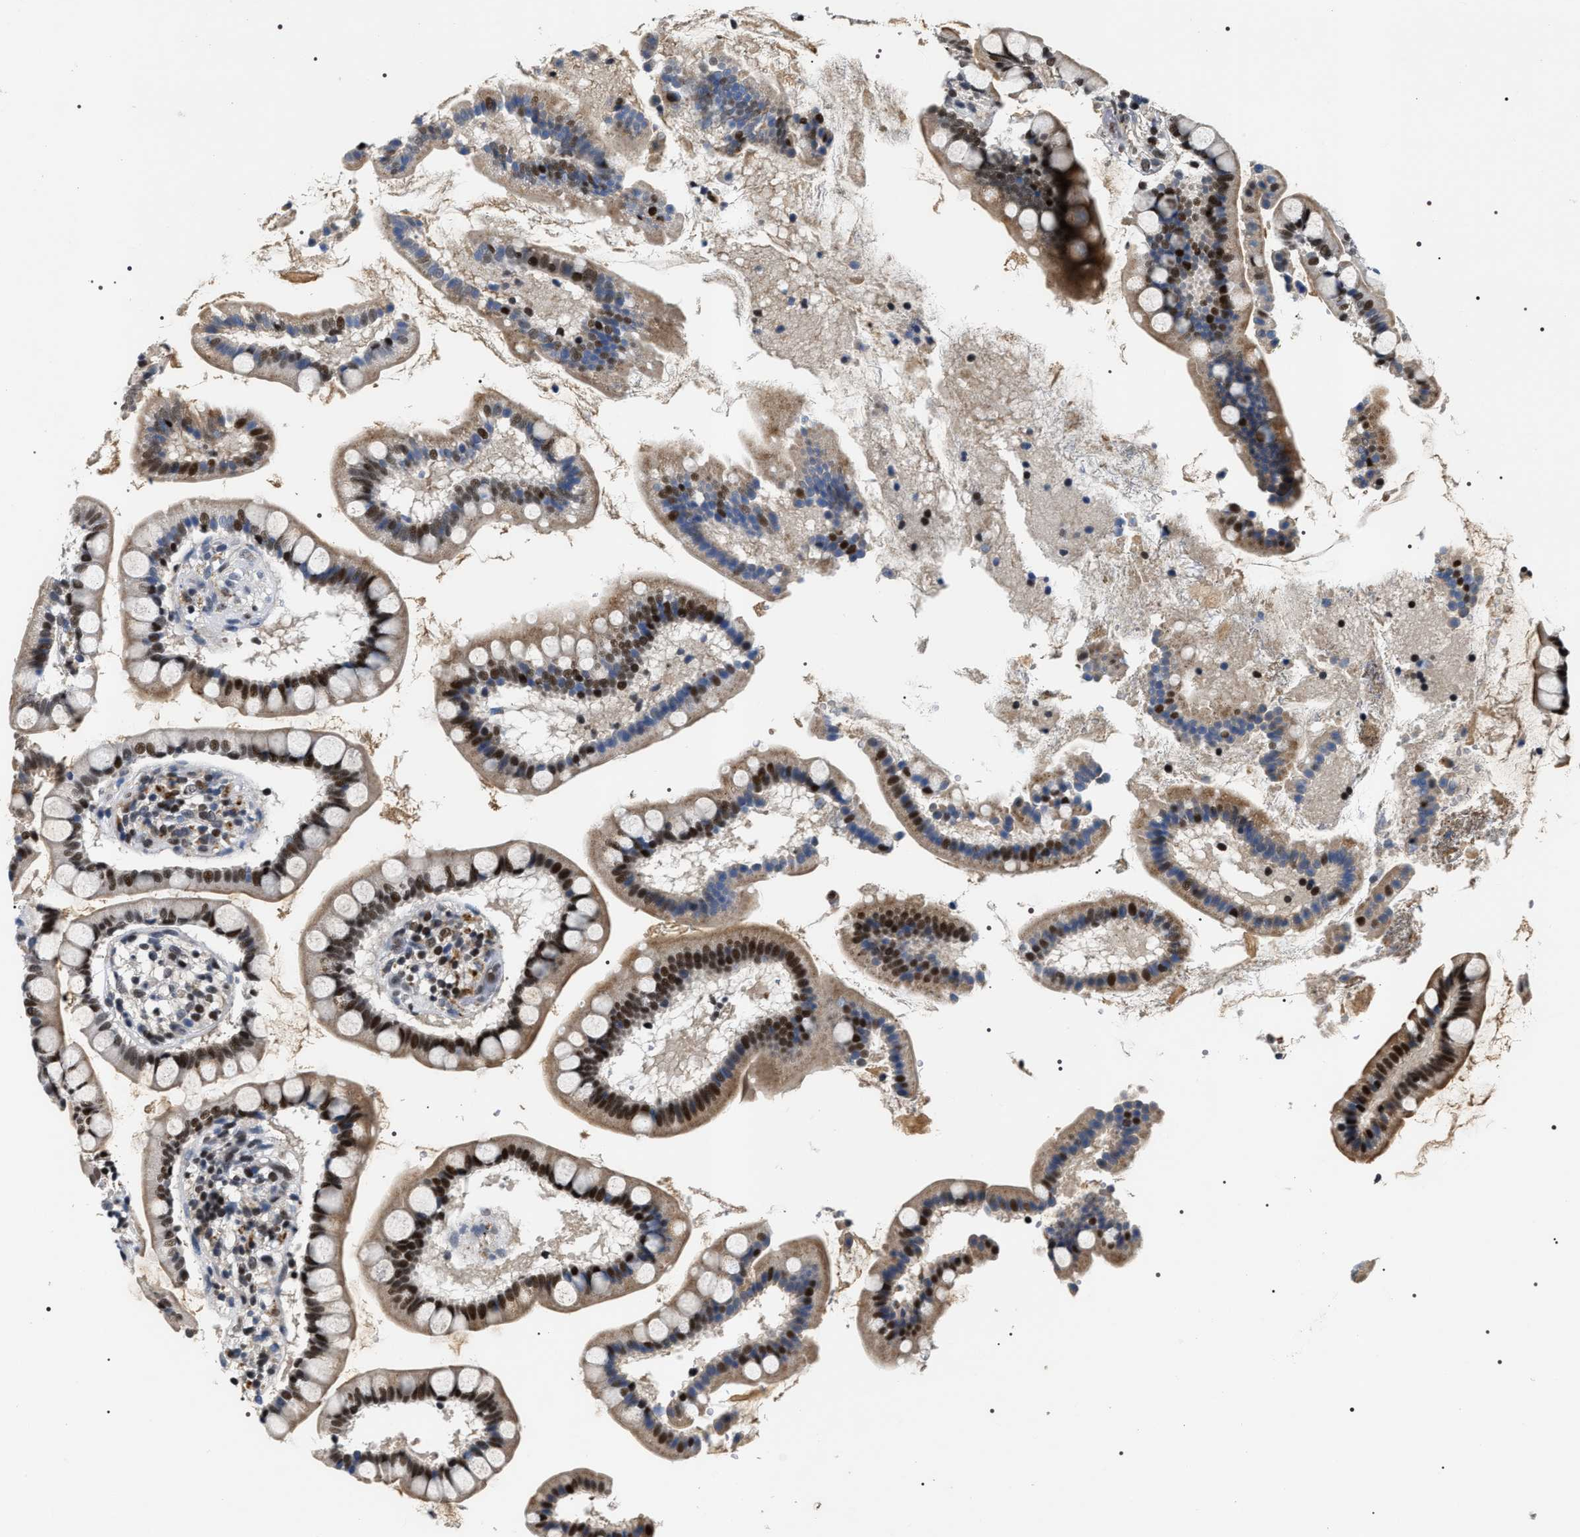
{"staining": {"intensity": "strong", "quantity": "25%-75%", "location": "nuclear"}, "tissue": "small intestine", "cell_type": "Glandular cells", "image_type": "normal", "snomed": [{"axis": "morphology", "description": "Normal tissue, NOS"}, {"axis": "topography", "description": "Small intestine"}], "caption": "The immunohistochemical stain highlights strong nuclear staining in glandular cells of unremarkable small intestine.", "gene": "C7orf25", "patient": {"sex": "female", "age": 84}}